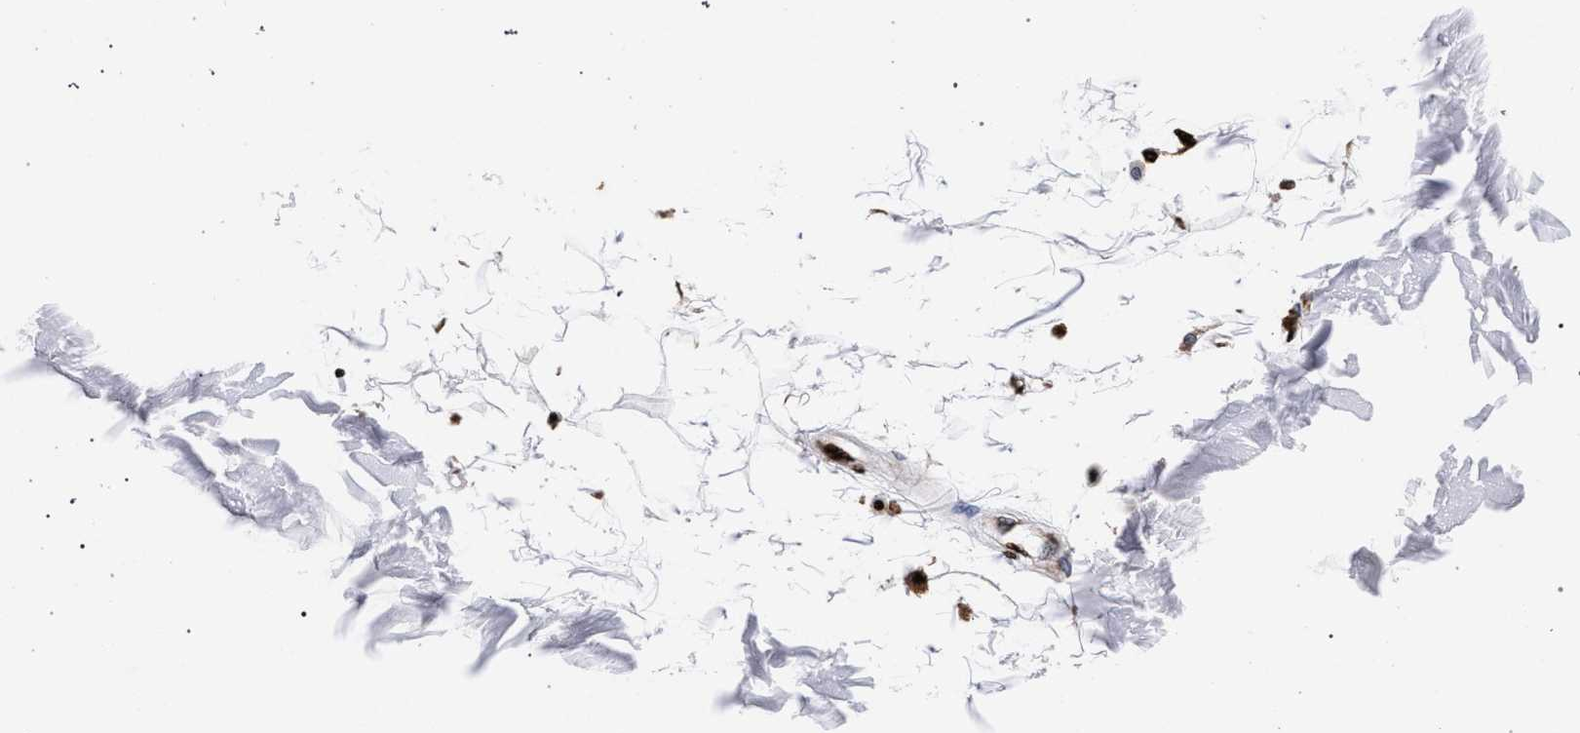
{"staining": {"intensity": "strong", "quantity": ">75%", "location": "nuclear"}, "tissue": "adipose tissue", "cell_type": "Adipocytes", "image_type": "normal", "snomed": [{"axis": "morphology", "description": "Squamous cell carcinoma, NOS"}, {"axis": "topography", "description": "Skin"}], "caption": "Immunohistochemistry (IHC) of normal adipose tissue shows high levels of strong nuclear expression in approximately >75% of adipocytes. Using DAB (3,3'-diaminobenzidine) (brown) and hematoxylin (blue) stains, captured at high magnification using brightfield microscopy.", "gene": "HNRNPA1", "patient": {"sex": "male", "age": 83}}